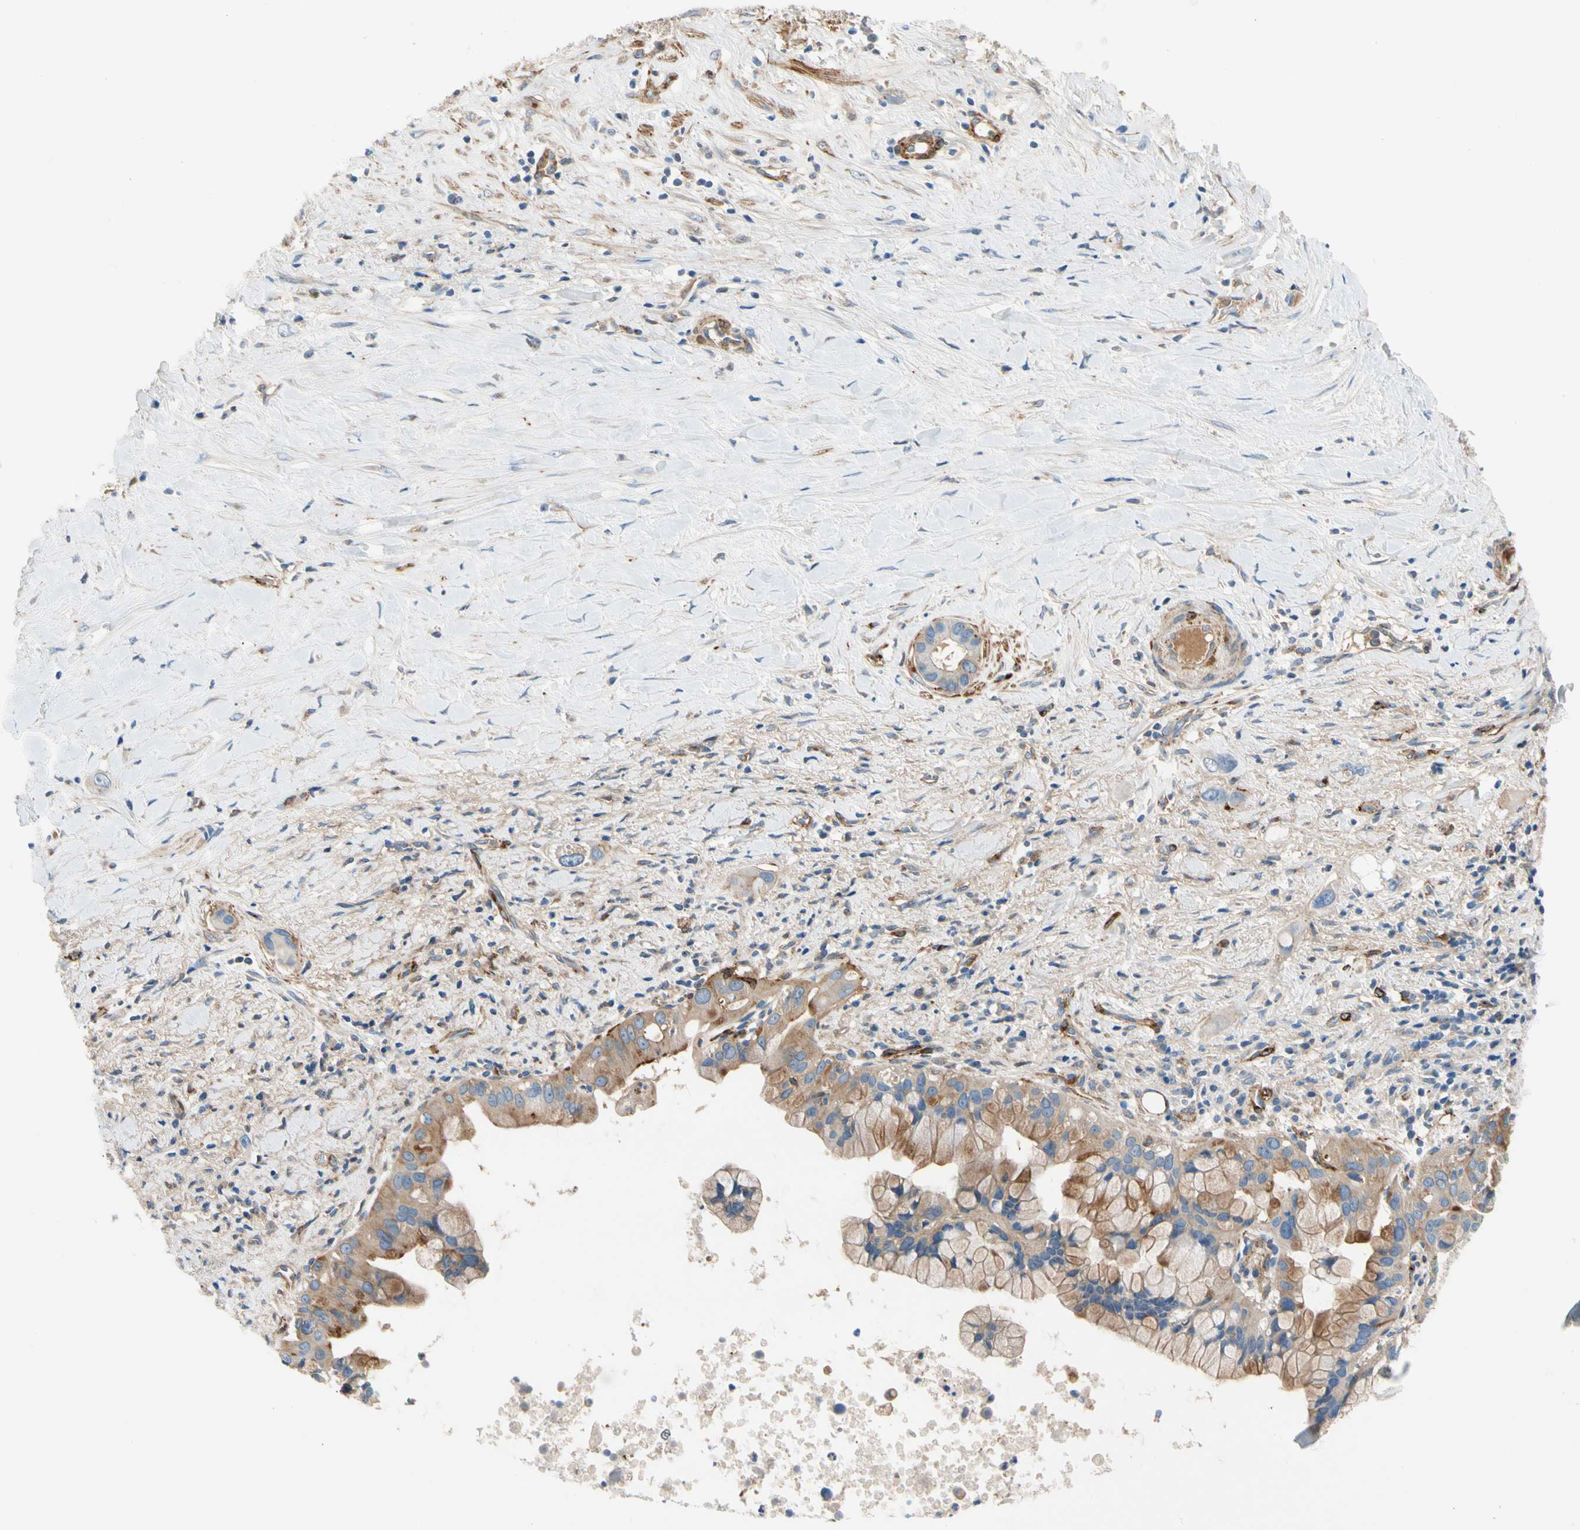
{"staining": {"intensity": "weak", "quantity": "25%-75%", "location": "cytoplasmic/membranous"}, "tissue": "liver cancer", "cell_type": "Tumor cells", "image_type": "cancer", "snomed": [{"axis": "morphology", "description": "Cholangiocarcinoma"}, {"axis": "topography", "description": "Liver"}], "caption": "Protein expression analysis of cholangiocarcinoma (liver) reveals weak cytoplasmic/membranous expression in about 25%-75% of tumor cells.", "gene": "ENTREP3", "patient": {"sex": "female", "age": 65}}